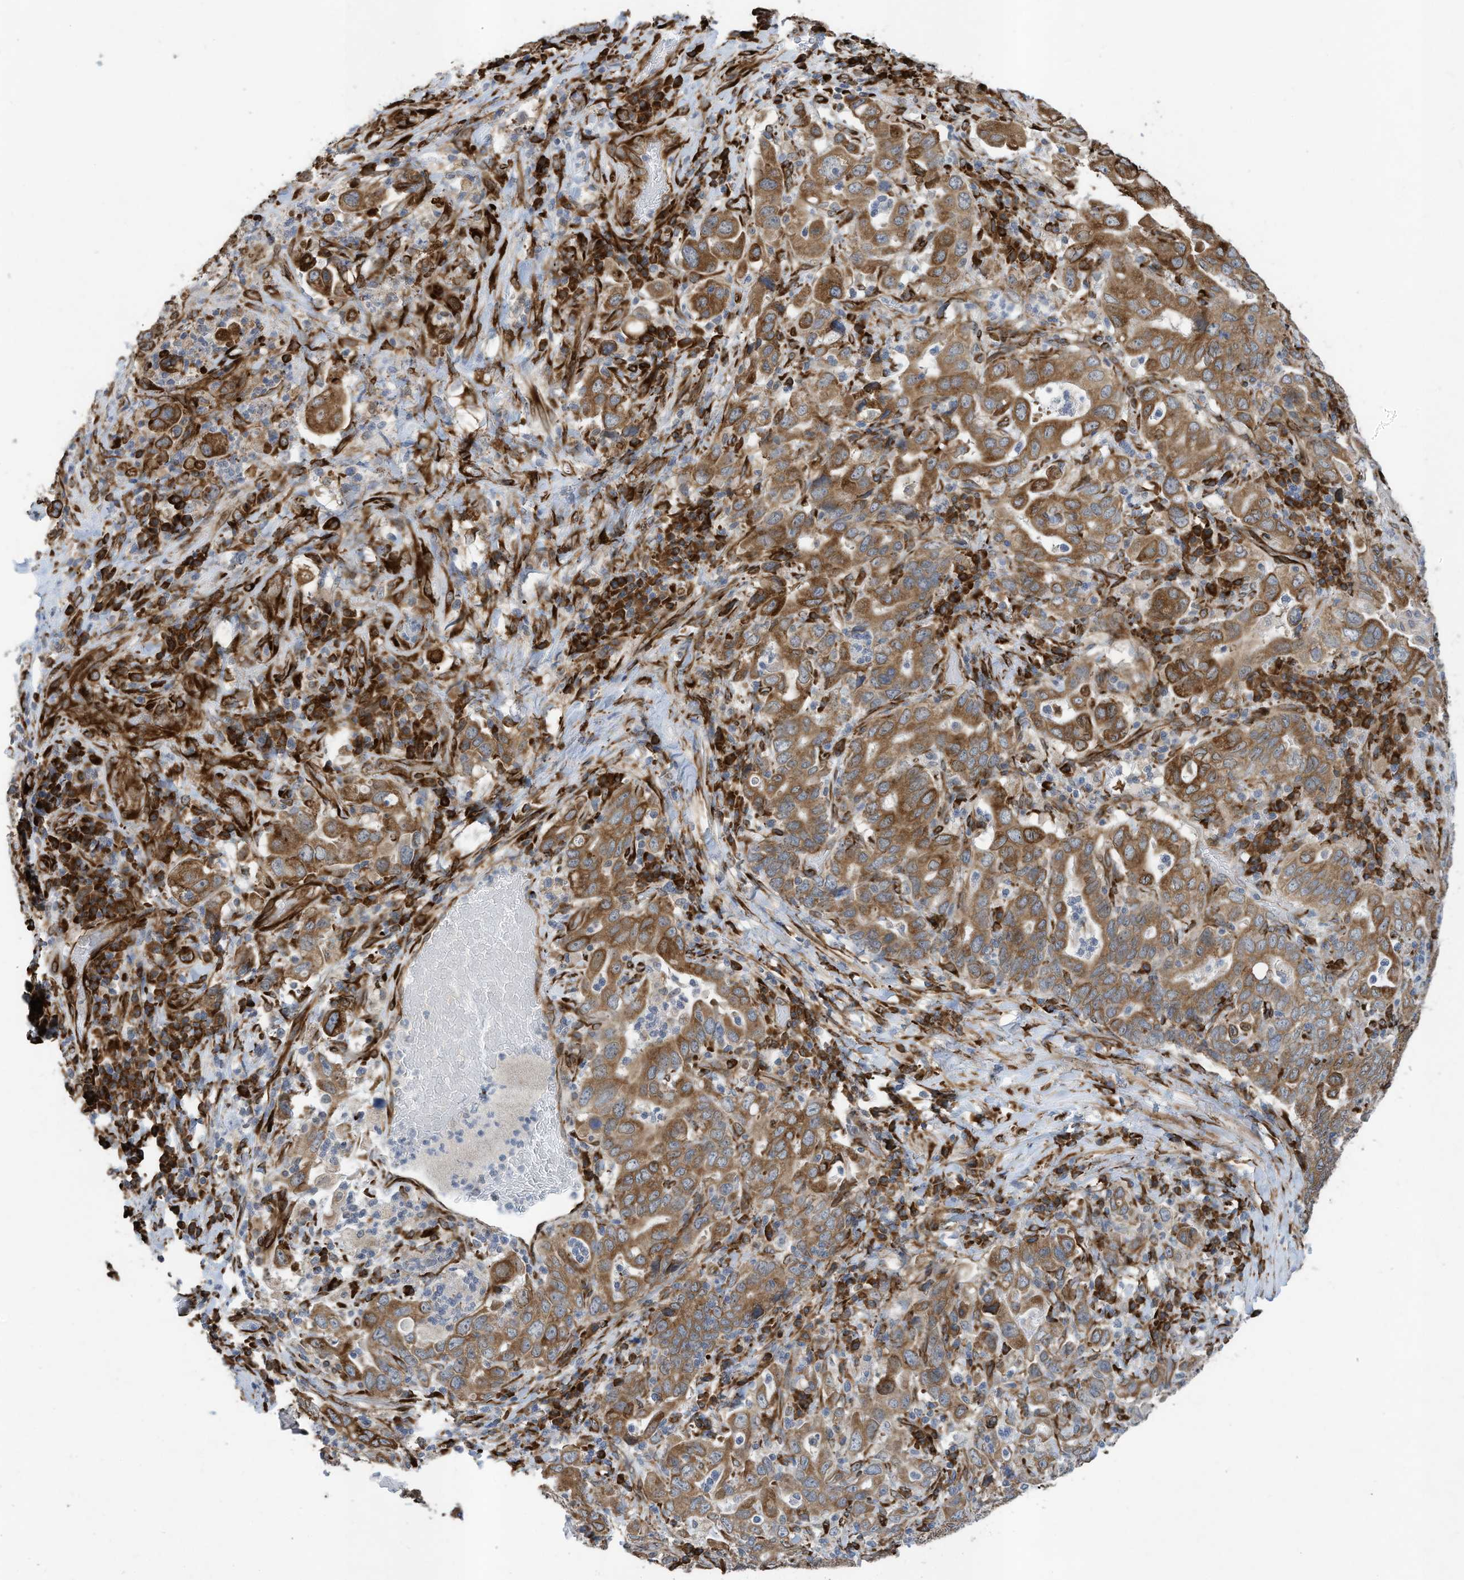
{"staining": {"intensity": "moderate", "quantity": ">75%", "location": "cytoplasmic/membranous"}, "tissue": "stomach cancer", "cell_type": "Tumor cells", "image_type": "cancer", "snomed": [{"axis": "morphology", "description": "Adenocarcinoma, NOS"}, {"axis": "topography", "description": "Stomach, upper"}], "caption": "DAB immunohistochemical staining of stomach cancer shows moderate cytoplasmic/membranous protein positivity in about >75% of tumor cells. The protein of interest is shown in brown color, while the nuclei are stained blue.", "gene": "ZBTB45", "patient": {"sex": "male", "age": 62}}